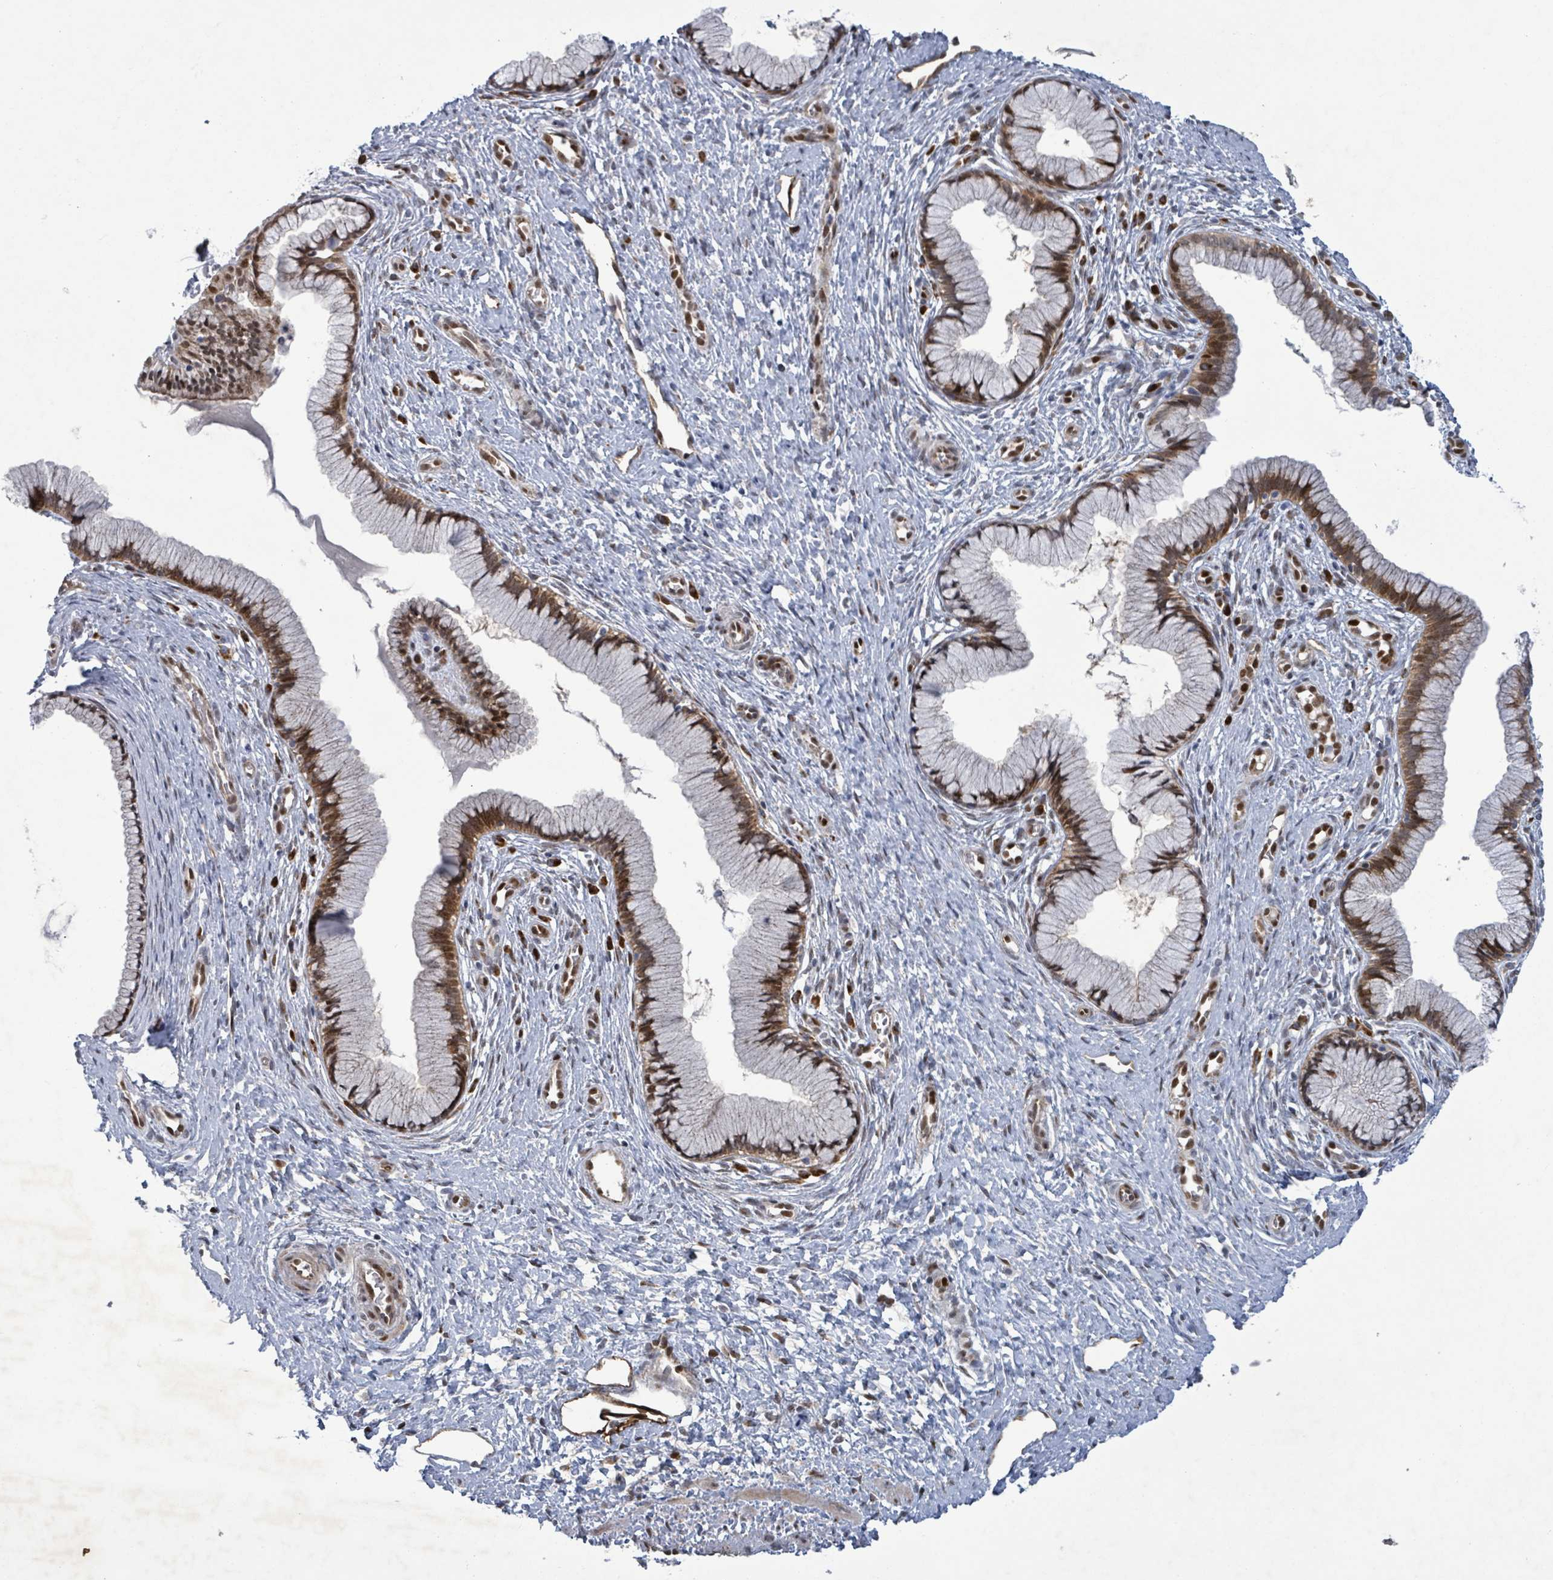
{"staining": {"intensity": "moderate", "quantity": ">75%", "location": "cytoplasmic/membranous,nuclear"}, "tissue": "cervix", "cell_type": "Glandular cells", "image_type": "normal", "snomed": [{"axis": "morphology", "description": "Normal tissue, NOS"}, {"axis": "topography", "description": "Cervix"}], "caption": "This image reveals normal cervix stained with immunohistochemistry to label a protein in brown. The cytoplasmic/membranous,nuclear of glandular cells show moderate positivity for the protein. Nuclei are counter-stained blue.", "gene": "TUSC1", "patient": {"sex": "female", "age": 36}}